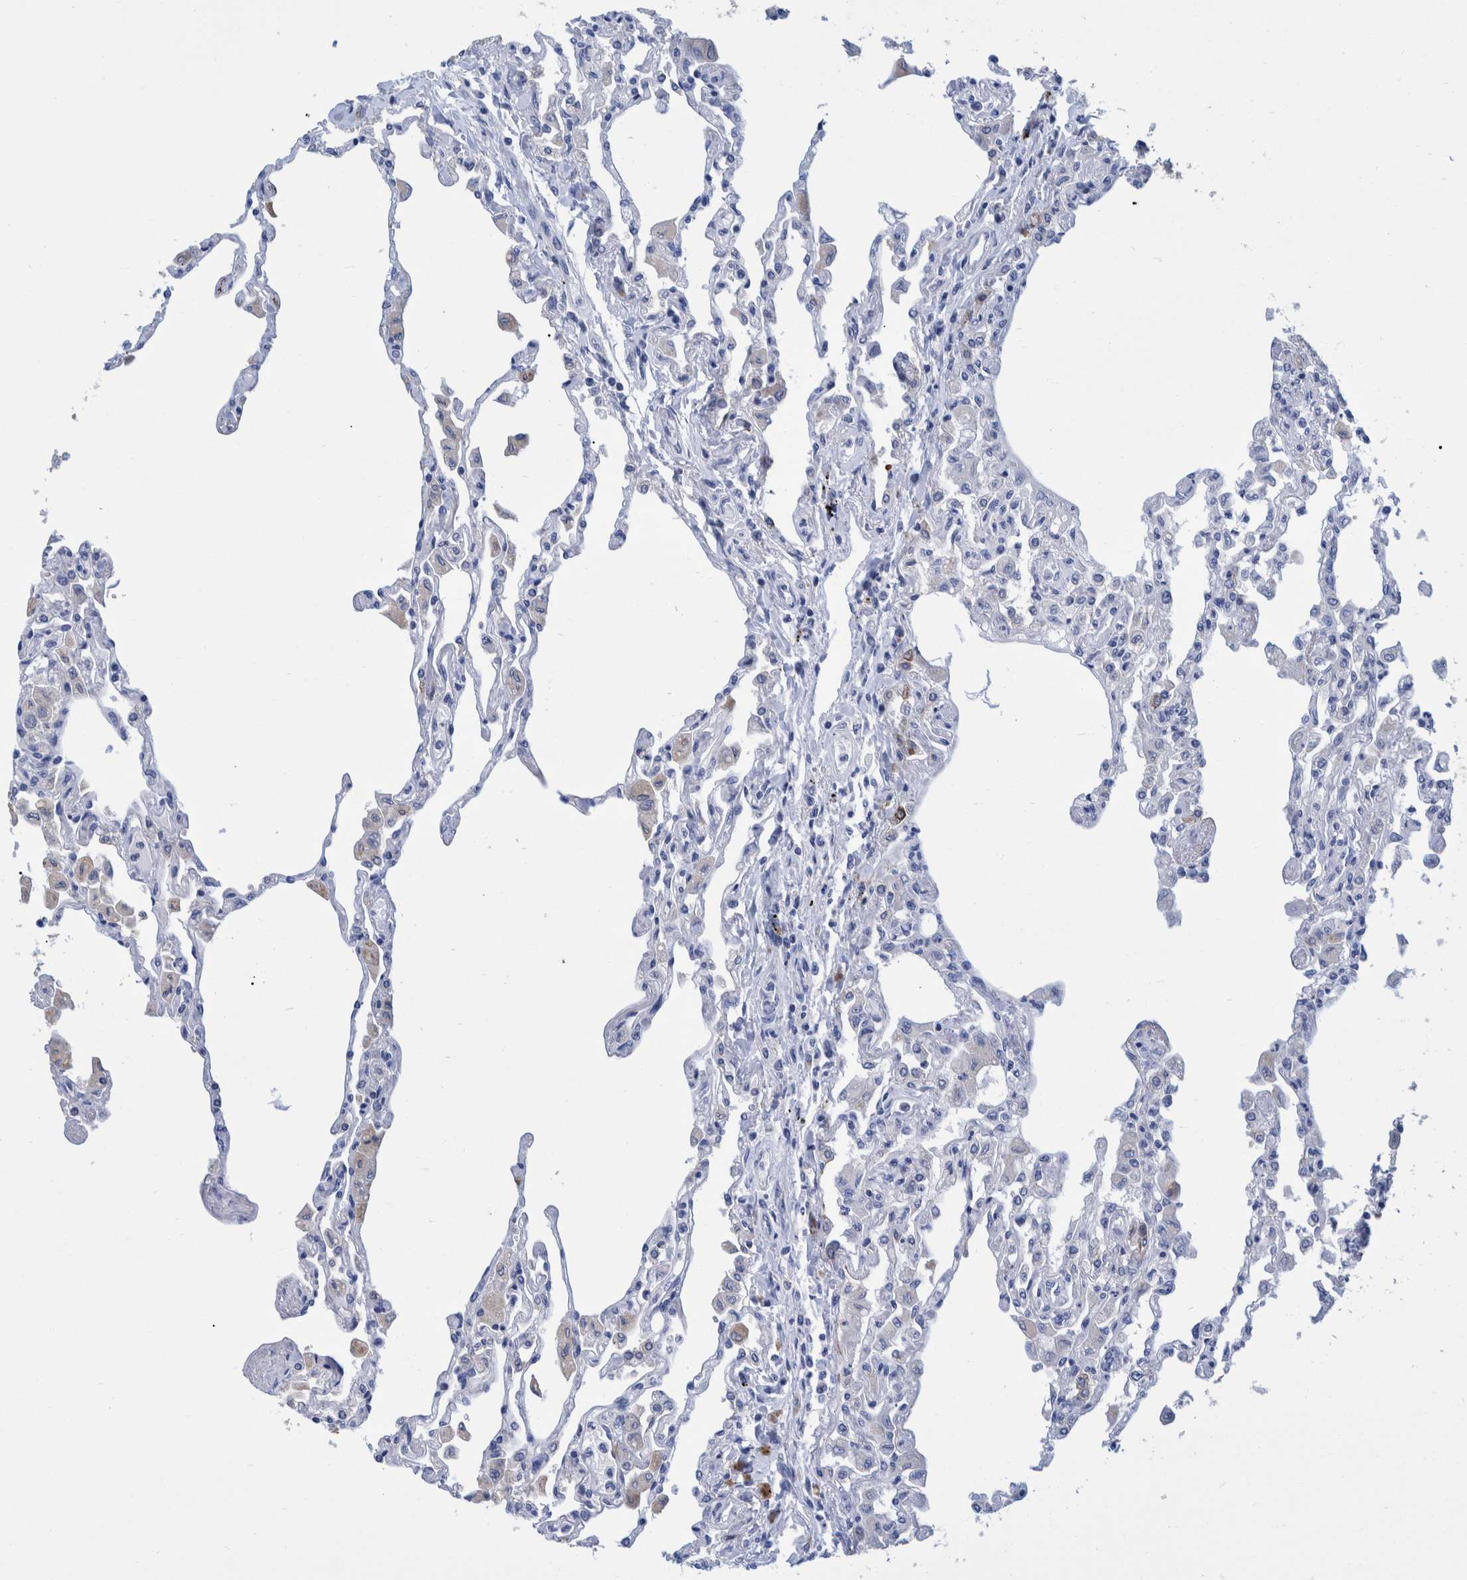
{"staining": {"intensity": "strong", "quantity": "<25%", "location": "cytoplasmic/membranous"}, "tissue": "lung", "cell_type": "Alveolar cells", "image_type": "normal", "snomed": [{"axis": "morphology", "description": "Normal tissue, NOS"}, {"axis": "topography", "description": "Bronchus"}, {"axis": "topography", "description": "Lung"}], "caption": "High-magnification brightfield microscopy of normal lung stained with DAB (3,3'-diaminobenzidine) (brown) and counterstained with hematoxylin (blue). alveolar cells exhibit strong cytoplasmic/membranous expression is identified in approximately<25% of cells. (IHC, brightfield microscopy, high magnification).", "gene": "MKS1", "patient": {"sex": "female", "age": 49}}